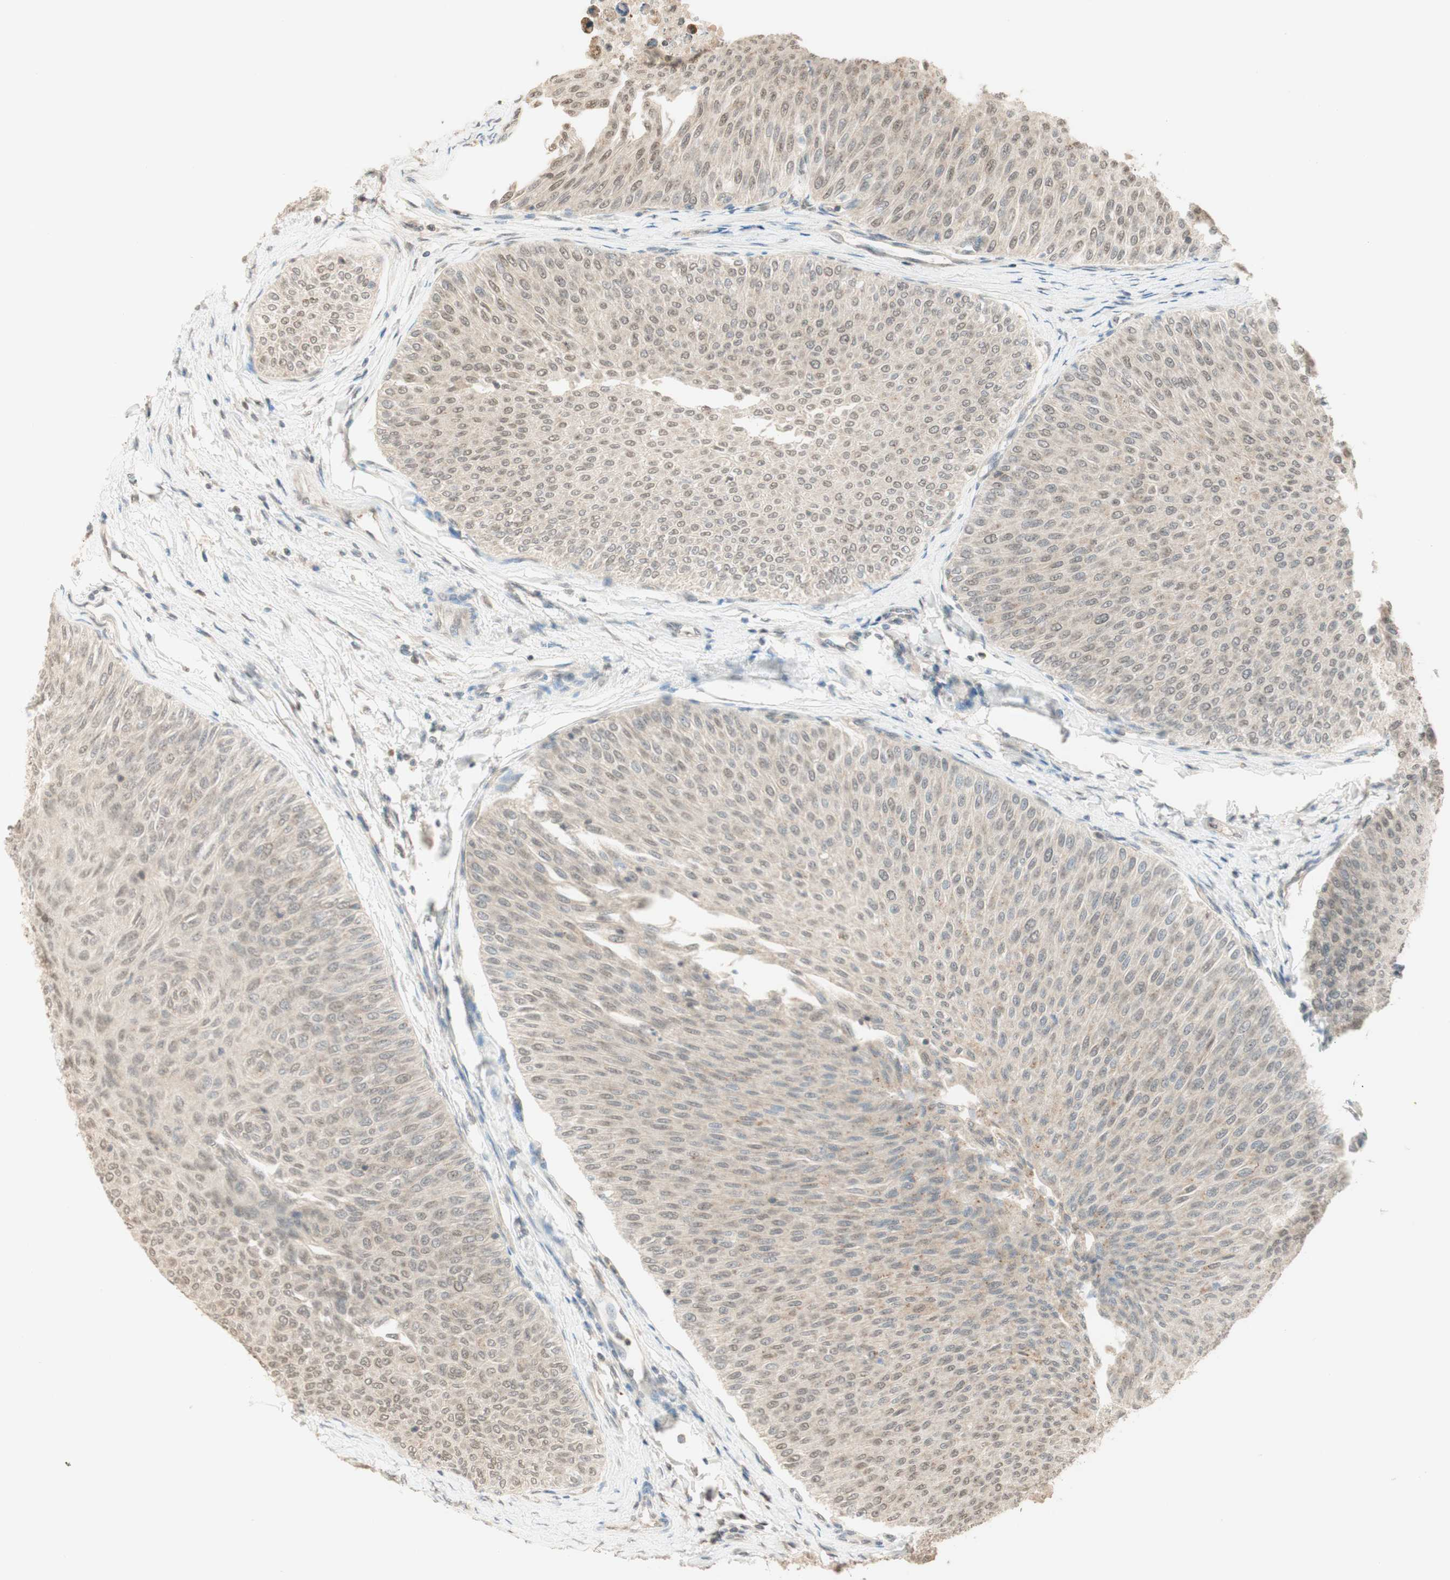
{"staining": {"intensity": "weak", "quantity": "25%-75%", "location": "cytoplasmic/membranous,nuclear"}, "tissue": "urothelial cancer", "cell_type": "Tumor cells", "image_type": "cancer", "snomed": [{"axis": "morphology", "description": "Urothelial carcinoma, Low grade"}, {"axis": "topography", "description": "Urinary bladder"}], "caption": "Low-grade urothelial carcinoma stained with DAB (3,3'-diaminobenzidine) immunohistochemistry demonstrates low levels of weak cytoplasmic/membranous and nuclear staining in about 25%-75% of tumor cells.", "gene": "SPINT2", "patient": {"sex": "male", "age": 78}}